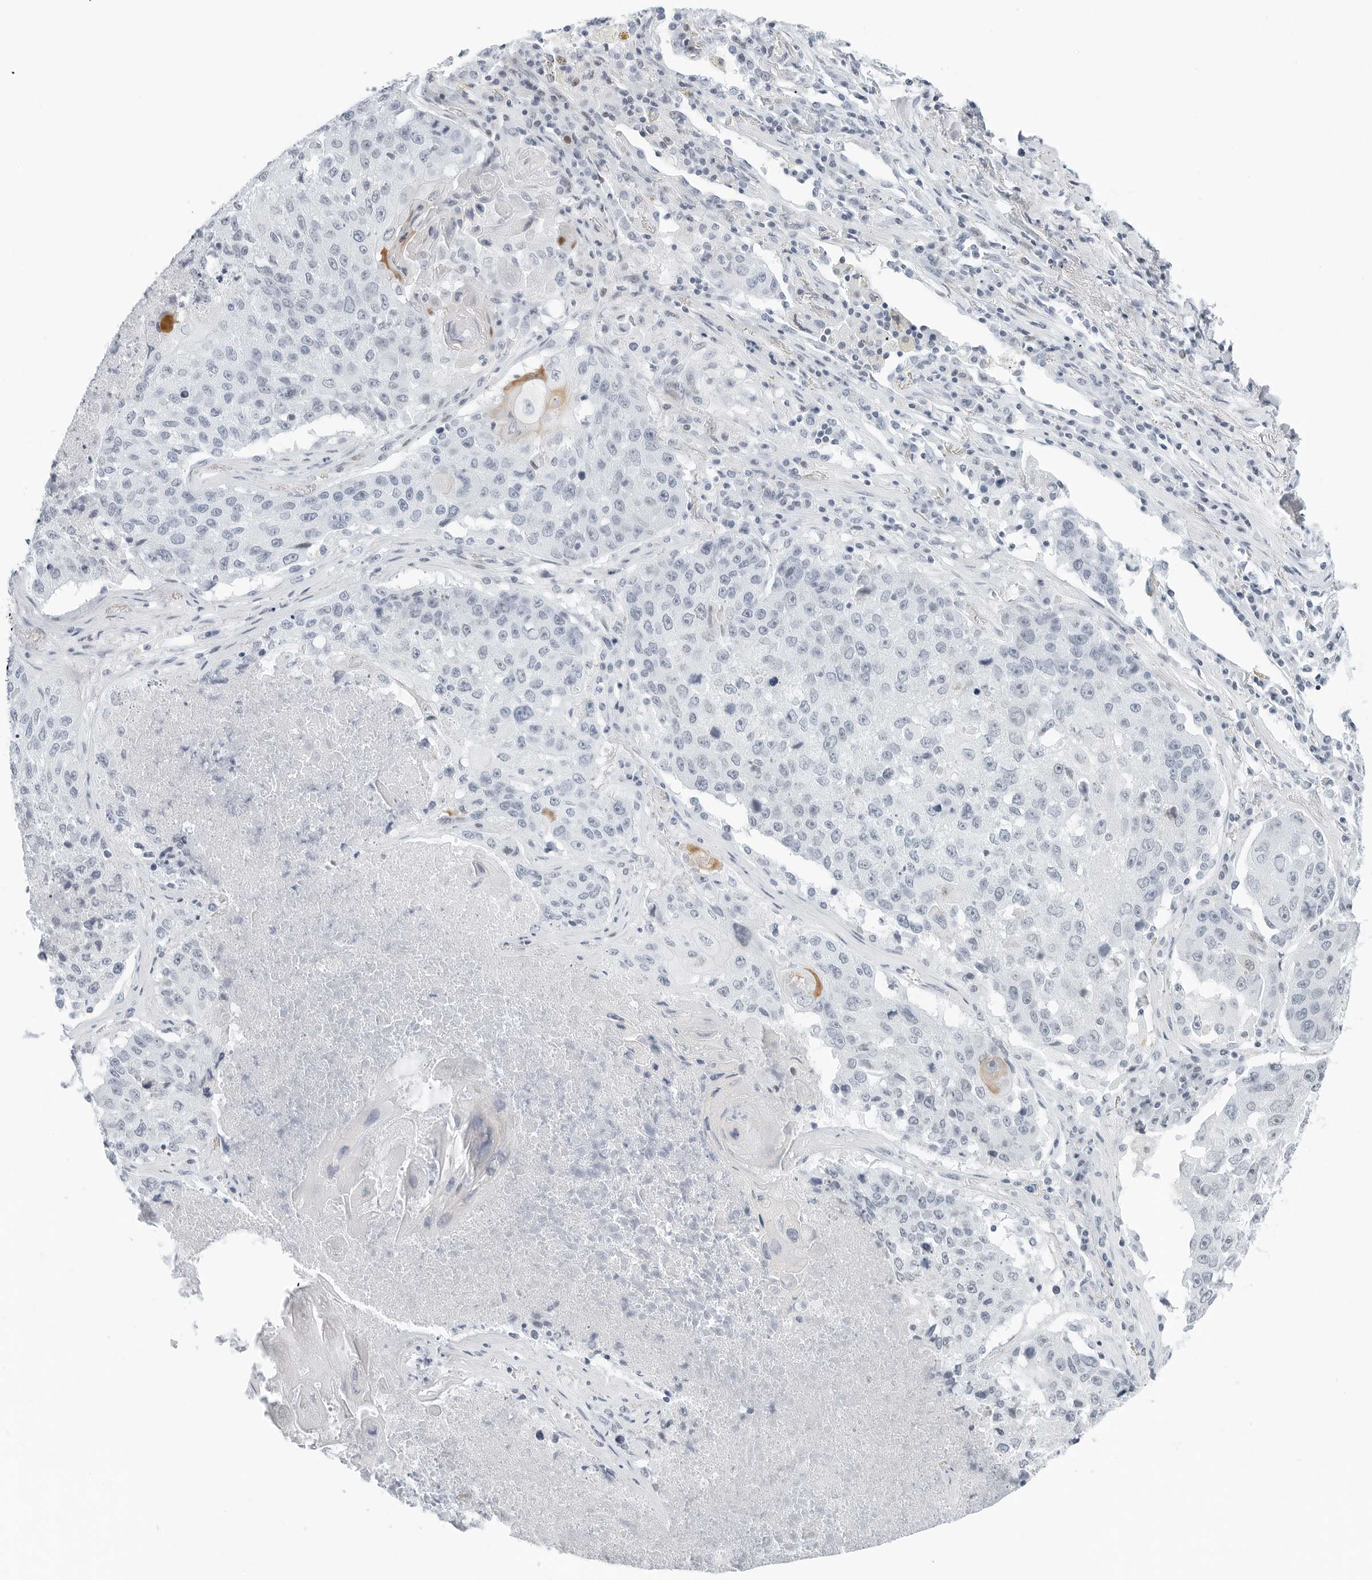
{"staining": {"intensity": "negative", "quantity": "none", "location": "none"}, "tissue": "lung cancer", "cell_type": "Tumor cells", "image_type": "cancer", "snomed": [{"axis": "morphology", "description": "Squamous cell carcinoma, NOS"}, {"axis": "topography", "description": "Lung"}], "caption": "DAB immunohistochemical staining of lung cancer shows no significant staining in tumor cells.", "gene": "NTMT2", "patient": {"sex": "male", "age": 61}}